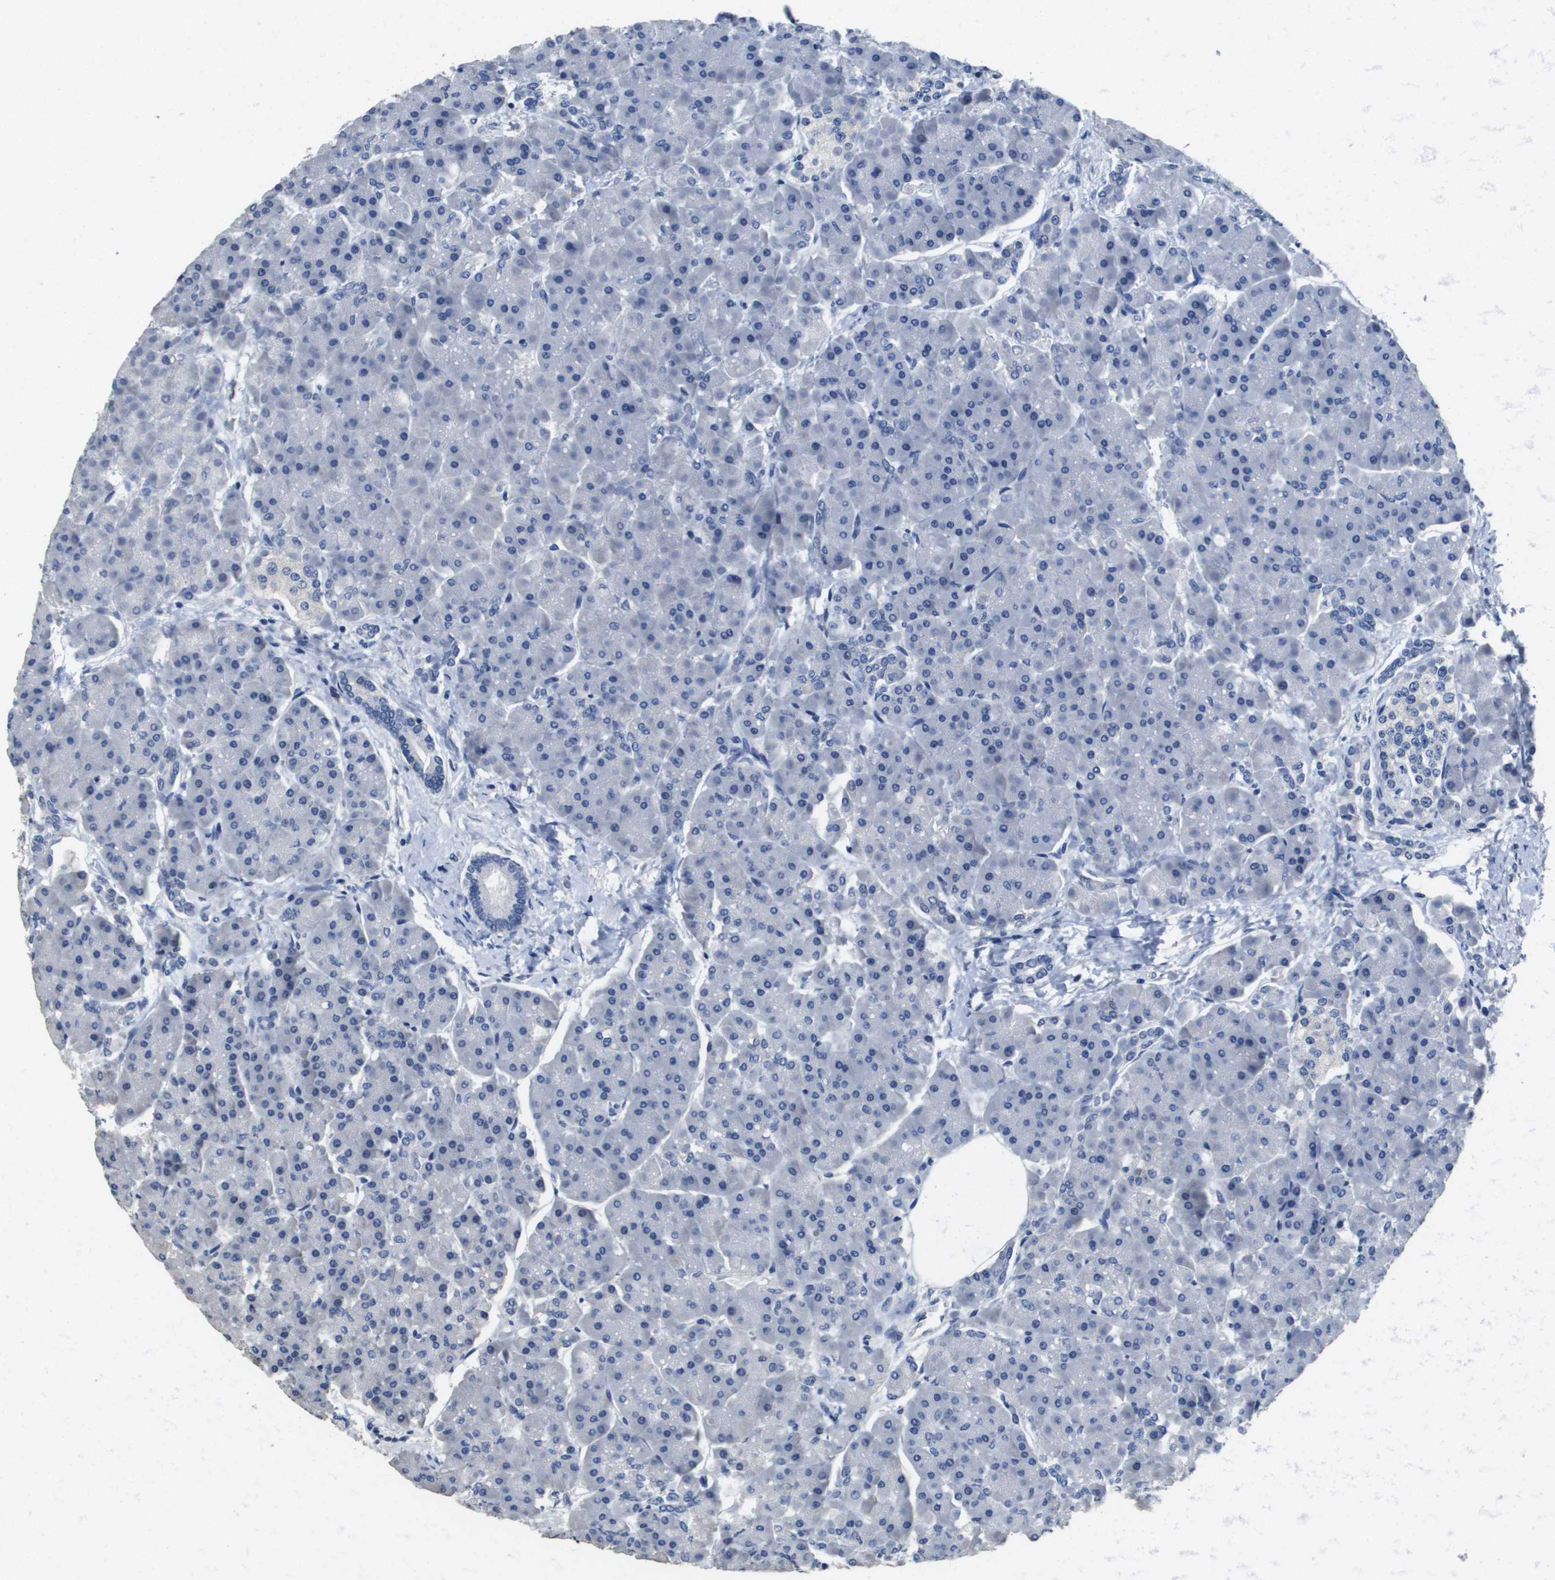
{"staining": {"intensity": "negative", "quantity": "none", "location": "none"}, "tissue": "pancreas", "cell_type": "Exocrine glandular cells", "image_type": "normal", "snomed": [{"axis": "morphology", "description": "Normal tissue, NOS"}, {"axis": "topography", "description": "Pancreas"}], "caption": "Histopathology image shows no significant protein expression in exocrine glandular cells of benign pancreas. Nuclei are stained in blue.", "gene": "MT3", "patient": {"sex": "female", "age": 70}}